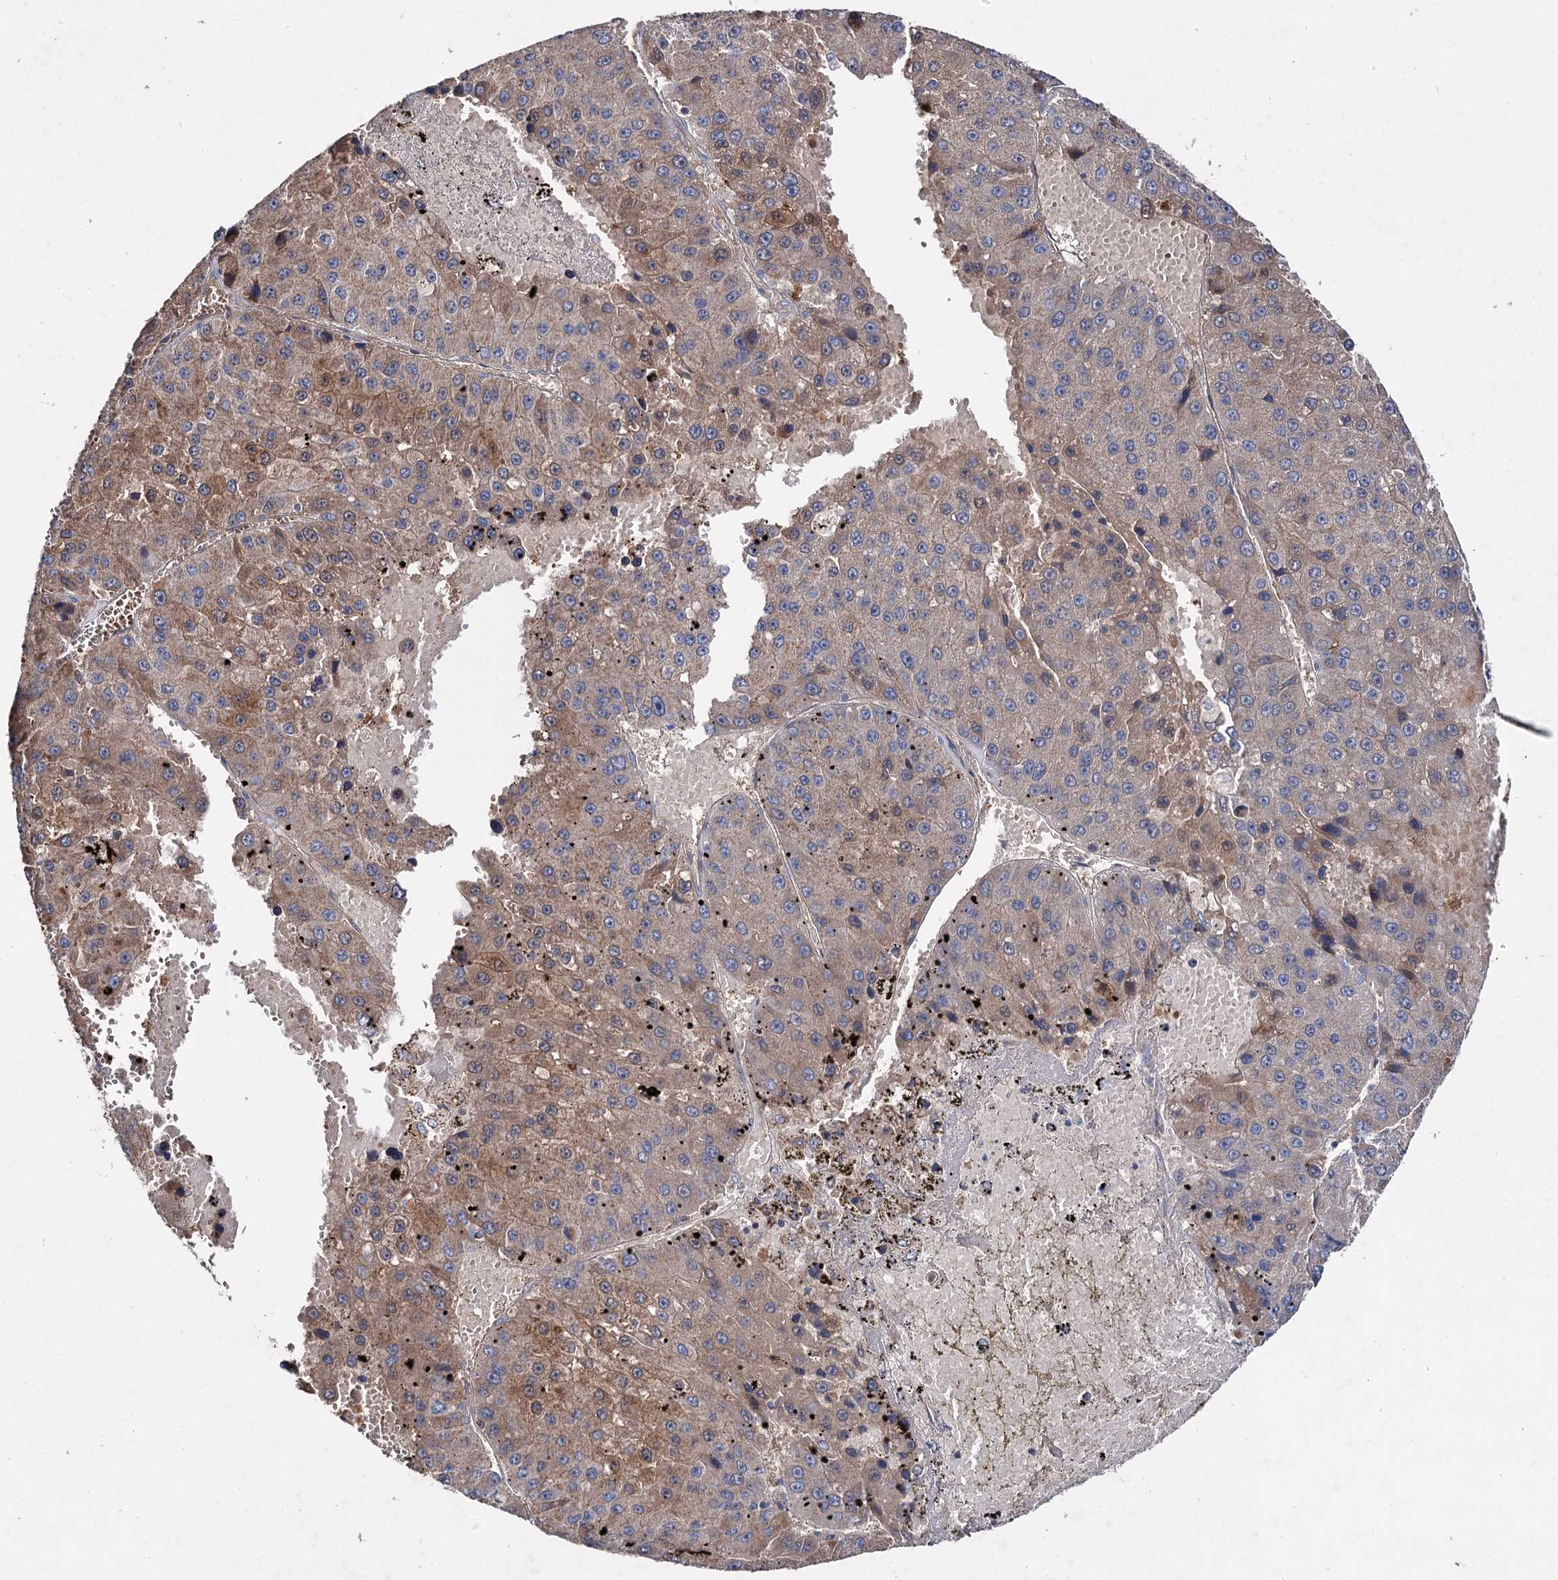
{"staining": {"intensity": "moderate", "quantity": "<25%", "location": "cytoplasmic/membranous"}, "tissue": "liver cancer", "cell_type": "Tumor cells", "image_type": "cancer", "snomed": [{"axis": "morphology", "description": "Carcinoma, Hepatocellular, NOS"}, {"axis": "topography", "description": "Liver"}], "caption": "There is low levels of moderate cytoplasmic/membranous positivity in tumor cells of liver cancer (hepatocellular carcinoma), as demonstrated by immunohistochemical staining (brown color).", "gene": "CLPB", "patient": {"sex": "female", "age": 73}}